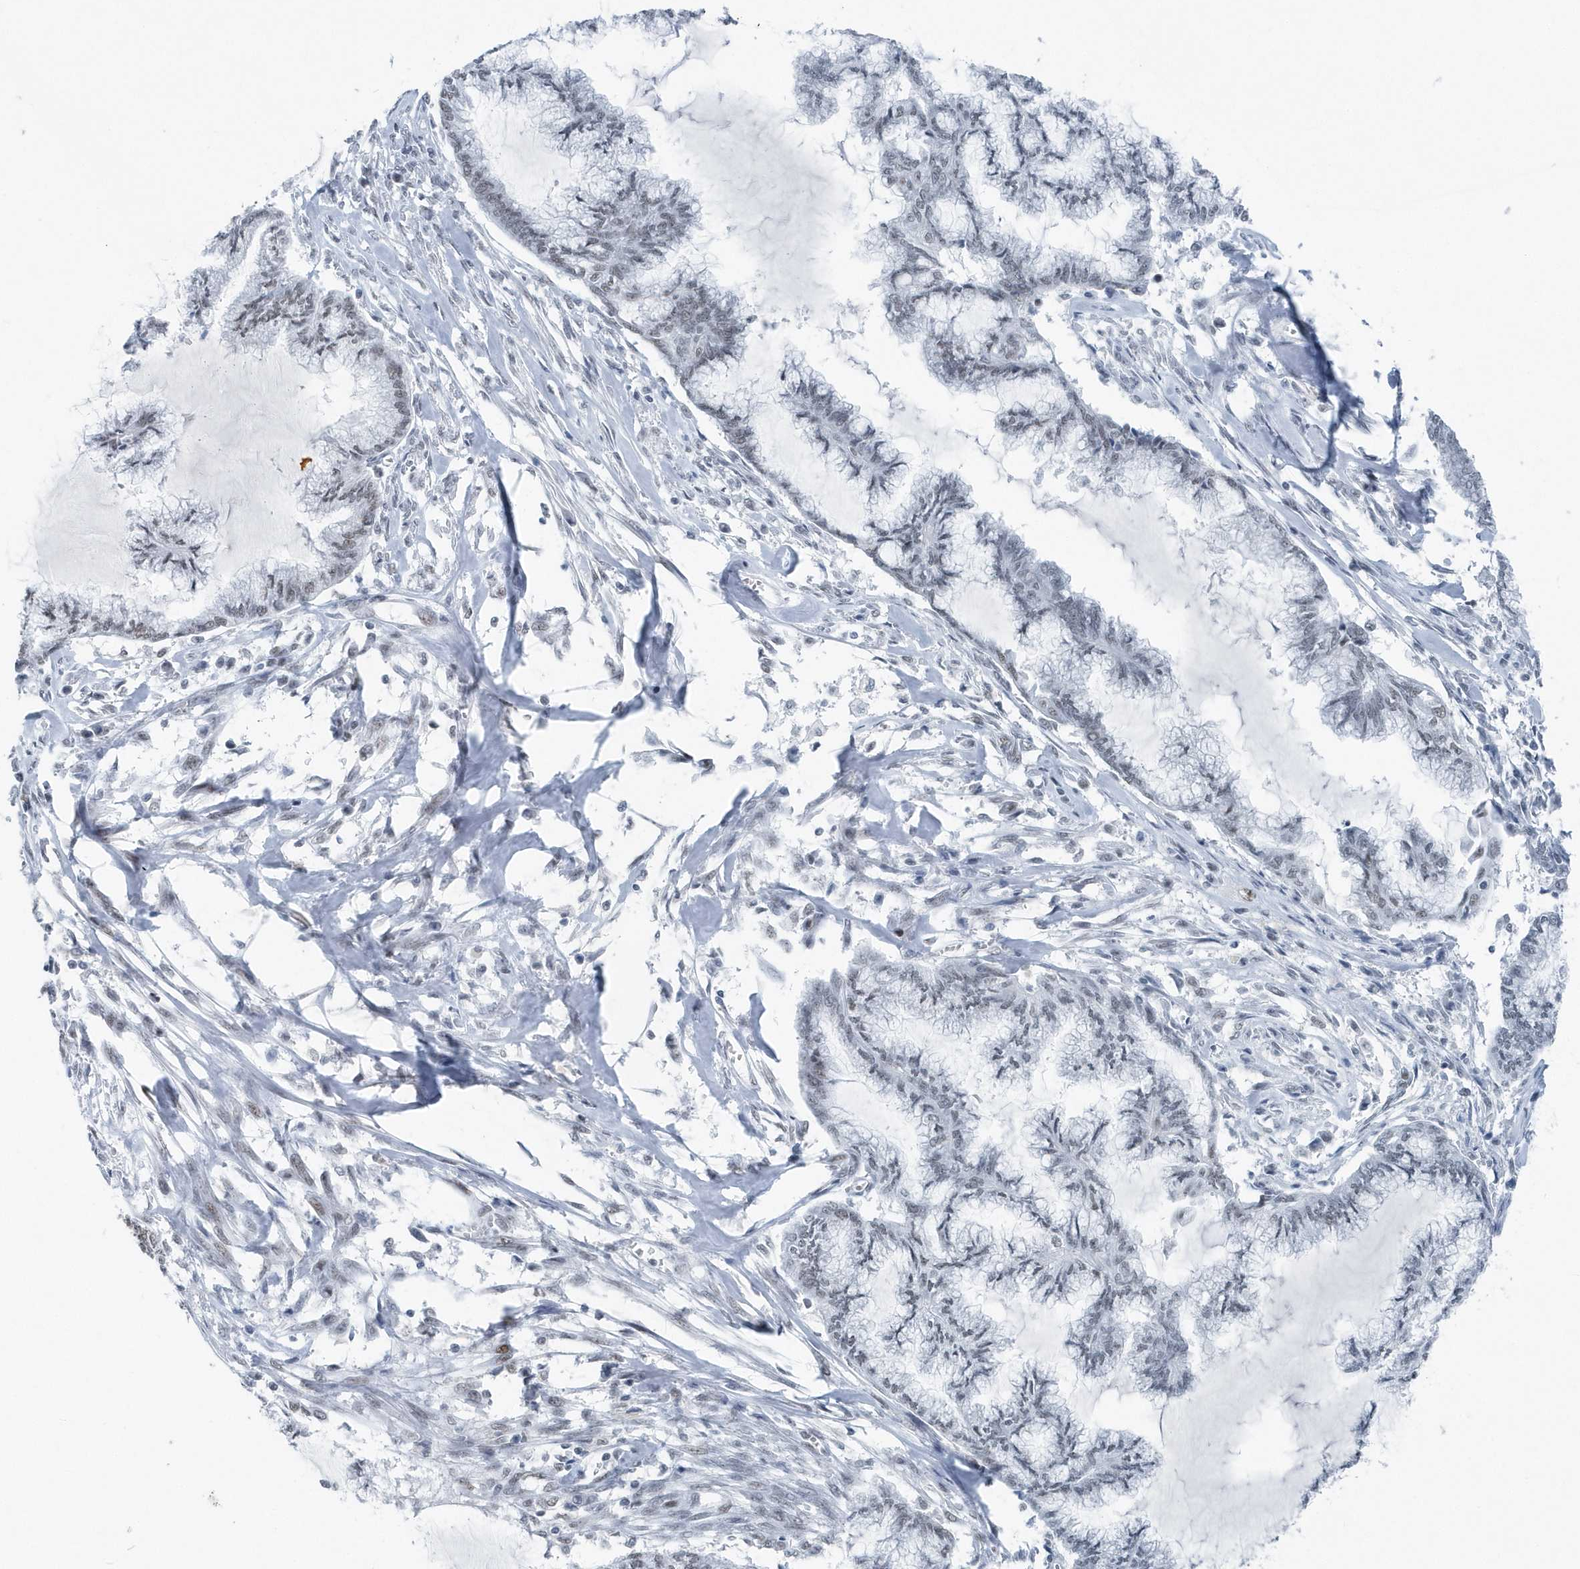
{"staining": {"intensity": "negative", "quantity": "none", "location": "none"}, "tissue": "endometrial cancer", "cell_type": "Tumor cells", "image_type": "cancer", "snomed": [{"axis": "morphology", "description": "Adenocarcinoma, NOS"}, {"axis": "topography", "description": "Endometrium"}], "caption": "This is an immunohistochemistry histopathology image of human adenocarcinoma (endometrial). There is no staining in tumor cells.", "gene": "FIP1L1", "patient": {"sex": "female", "age": 86}}